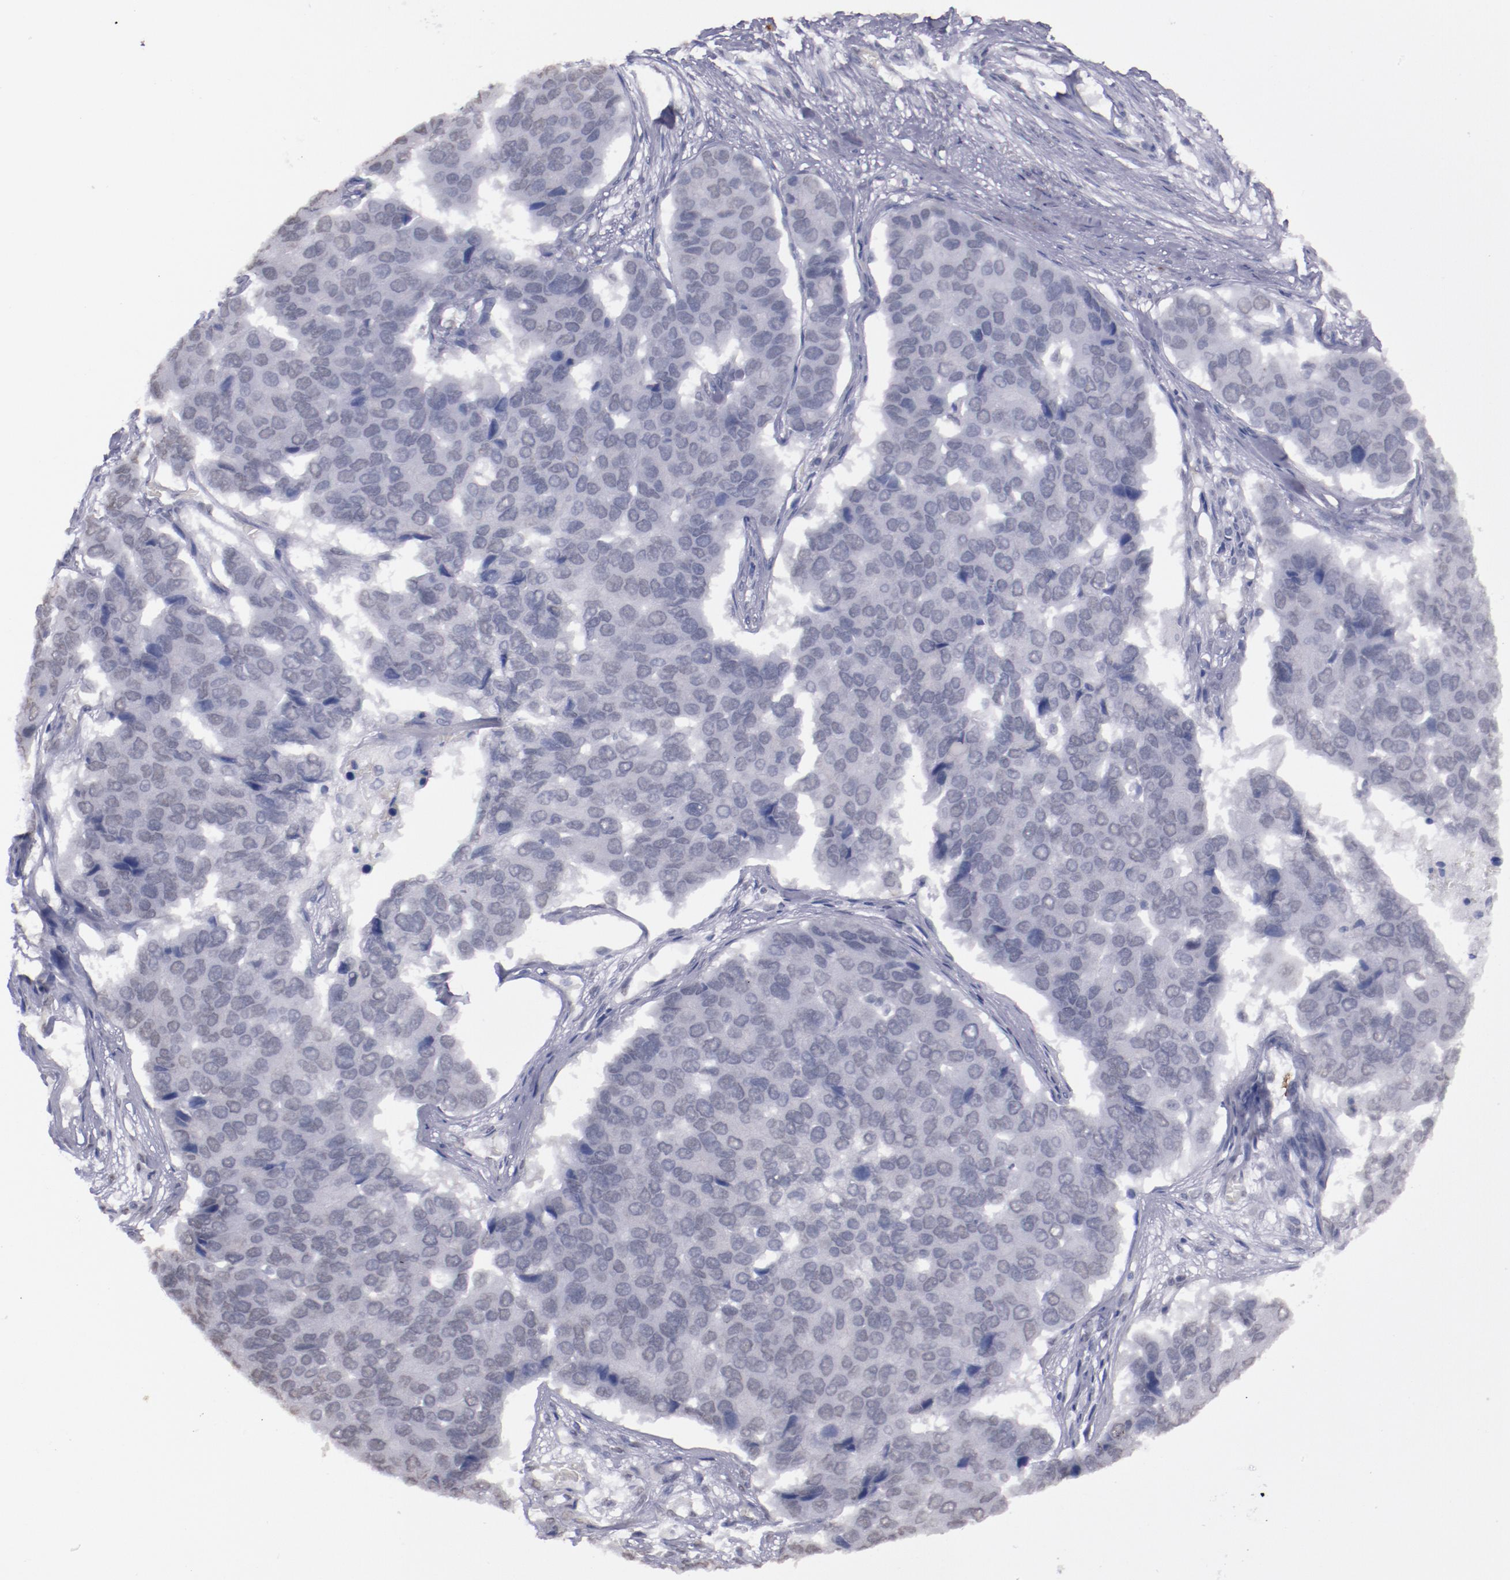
{"staining": {"intensity": "negative", "quantity": "none", "location": "none"}, "tissue": "pancreatic cancer", "cell_type": "Tumor cells", "image_type": "cancer", "snomed": [{"axis": "morphology", "description": "Adenocarcinoma, NOS"}, {"axis": "topography", "description": "Pancreas"}], "caption": "Immunohistochemistry of human pancreatic cancer exhibits no staining in tumor cells.", "gene": "IRF4", "patient": {"sex": "male", "age": 50}}